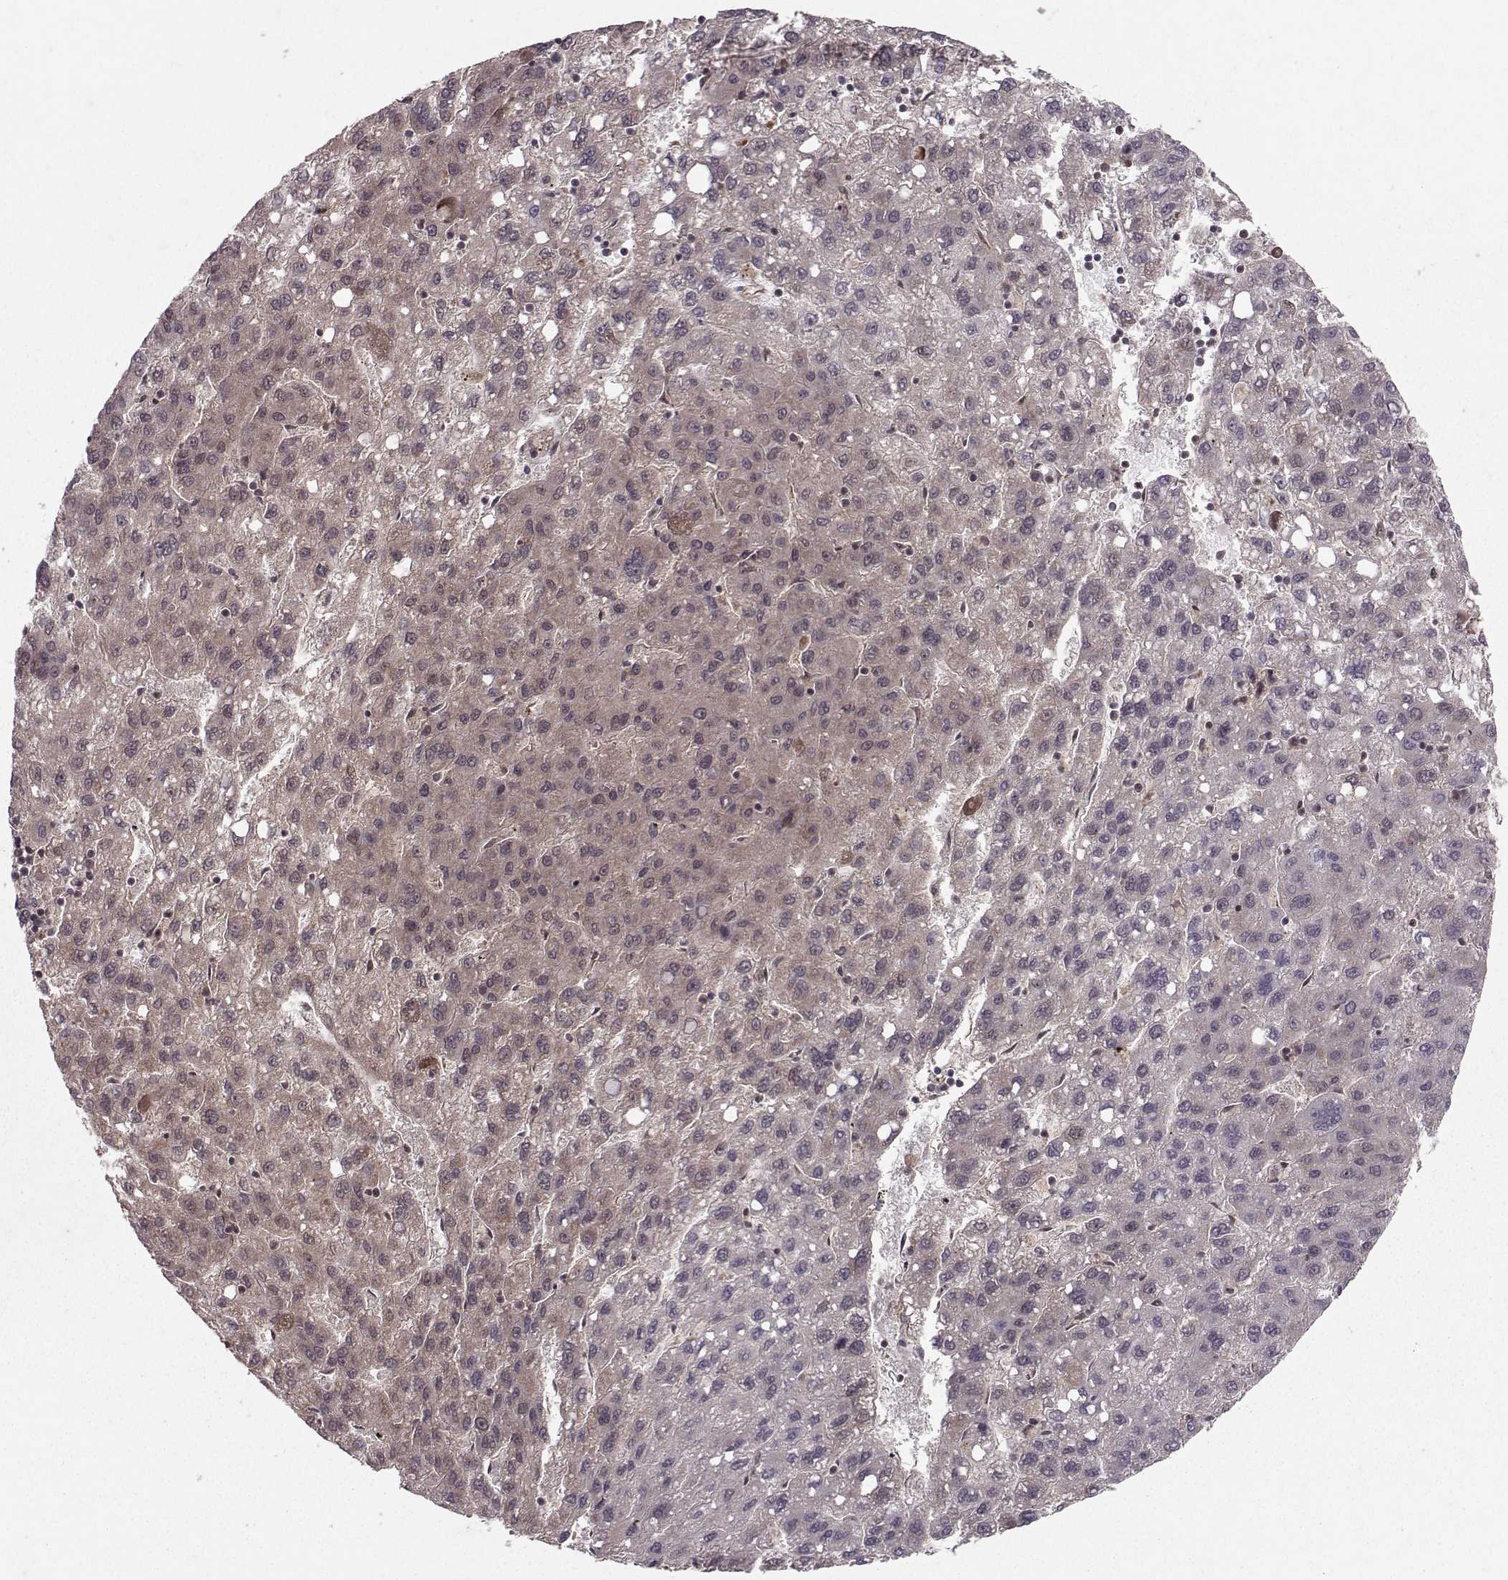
{"staining": {"intensity": "weak", "quantity": "25%-75%", "location": "cytoplasmic/membranous"}, "tissue": "liver cancer", "cell_type": "Tumor cells", "image_type": "cancer", "snomed": [{"axis": "morphology", "description": "Carcinoma, Hepatocellular, NOS"}, {"axis": "topography", "description": "Liver"}], "caption": "Immunohistochemistry (IHC) (DAB) staining of liver hepatocellular carcinoma exhibits weak cytoplasmic/membranous protein positivity in approximately 25%-75% of tumor cells. (Stains: DAB (3,3'-diaminobenzidine) in brown, nuclei in blue, Microscopy: brightfield microscopy at high magnification).", "gene": "PPP2R2A", "patient": {"sex": "female", "age": 82}}